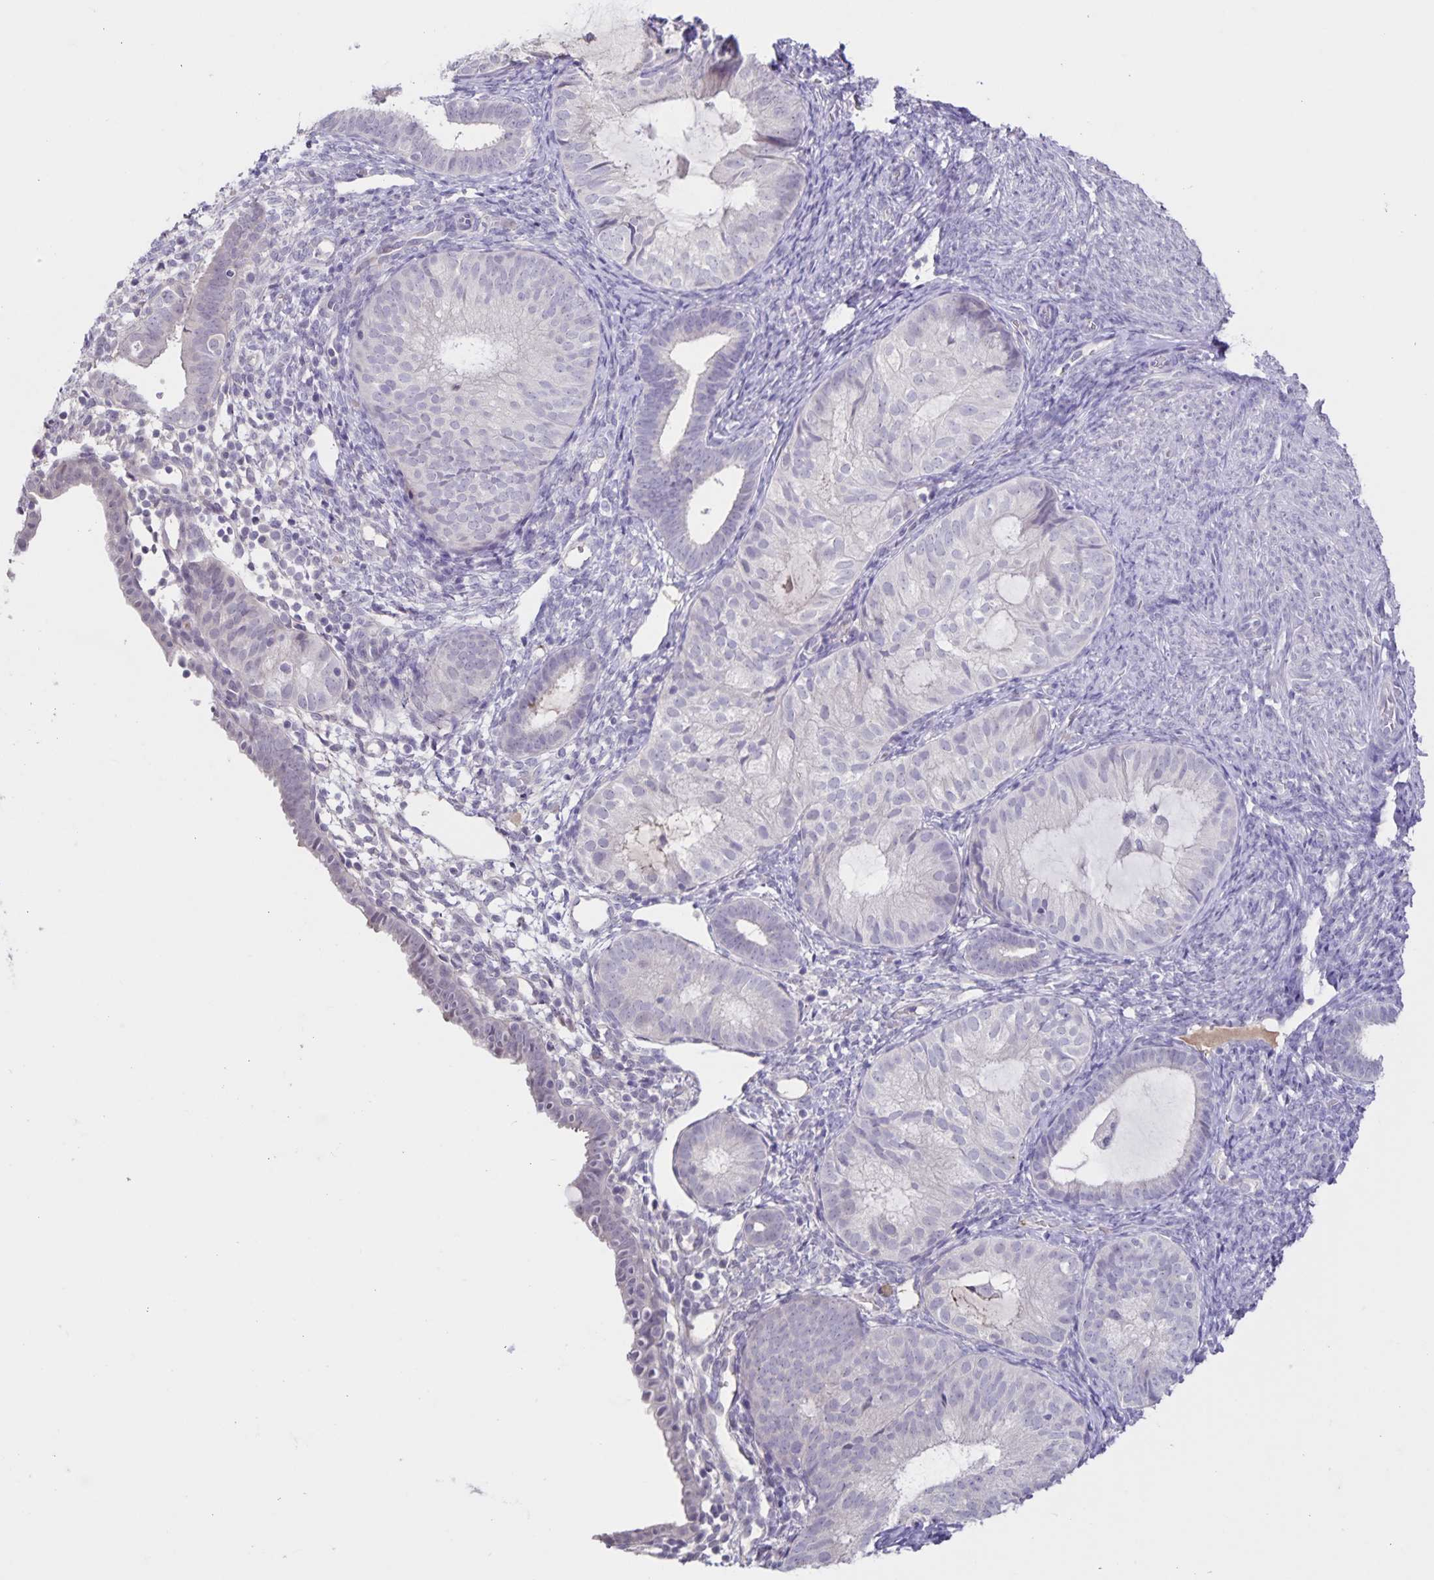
{"staining": {"intensity": "negative", "quantity": "none", "location": "none"}, "tissue": "endometrial cancer", "cell_type": "Tumor cells", "image_type": "cancer", "snomed": [{"axis": "morphology", "description": "Normal tissue, NOS"}, {"axis": "morphology", "description": "Adenocarcinoma, NOS"}, {"axis": "topography", "description": "Smooth muscle"}, {"axis": "topography", "description": "Endometrium"}, {"axis": "topography", "description": "Myometrium, NOS"}], "caption": "High magnification brightfield microscopy of adenocarcinoma (endometrial) stained with DAB (3,3'-diaminobenzidine) (brown) and counterstained with hematoxylin (blue): tumor cells show no significant staining.", "gene": "INSL5", "patient": {"sex": "female", "age": 81}}